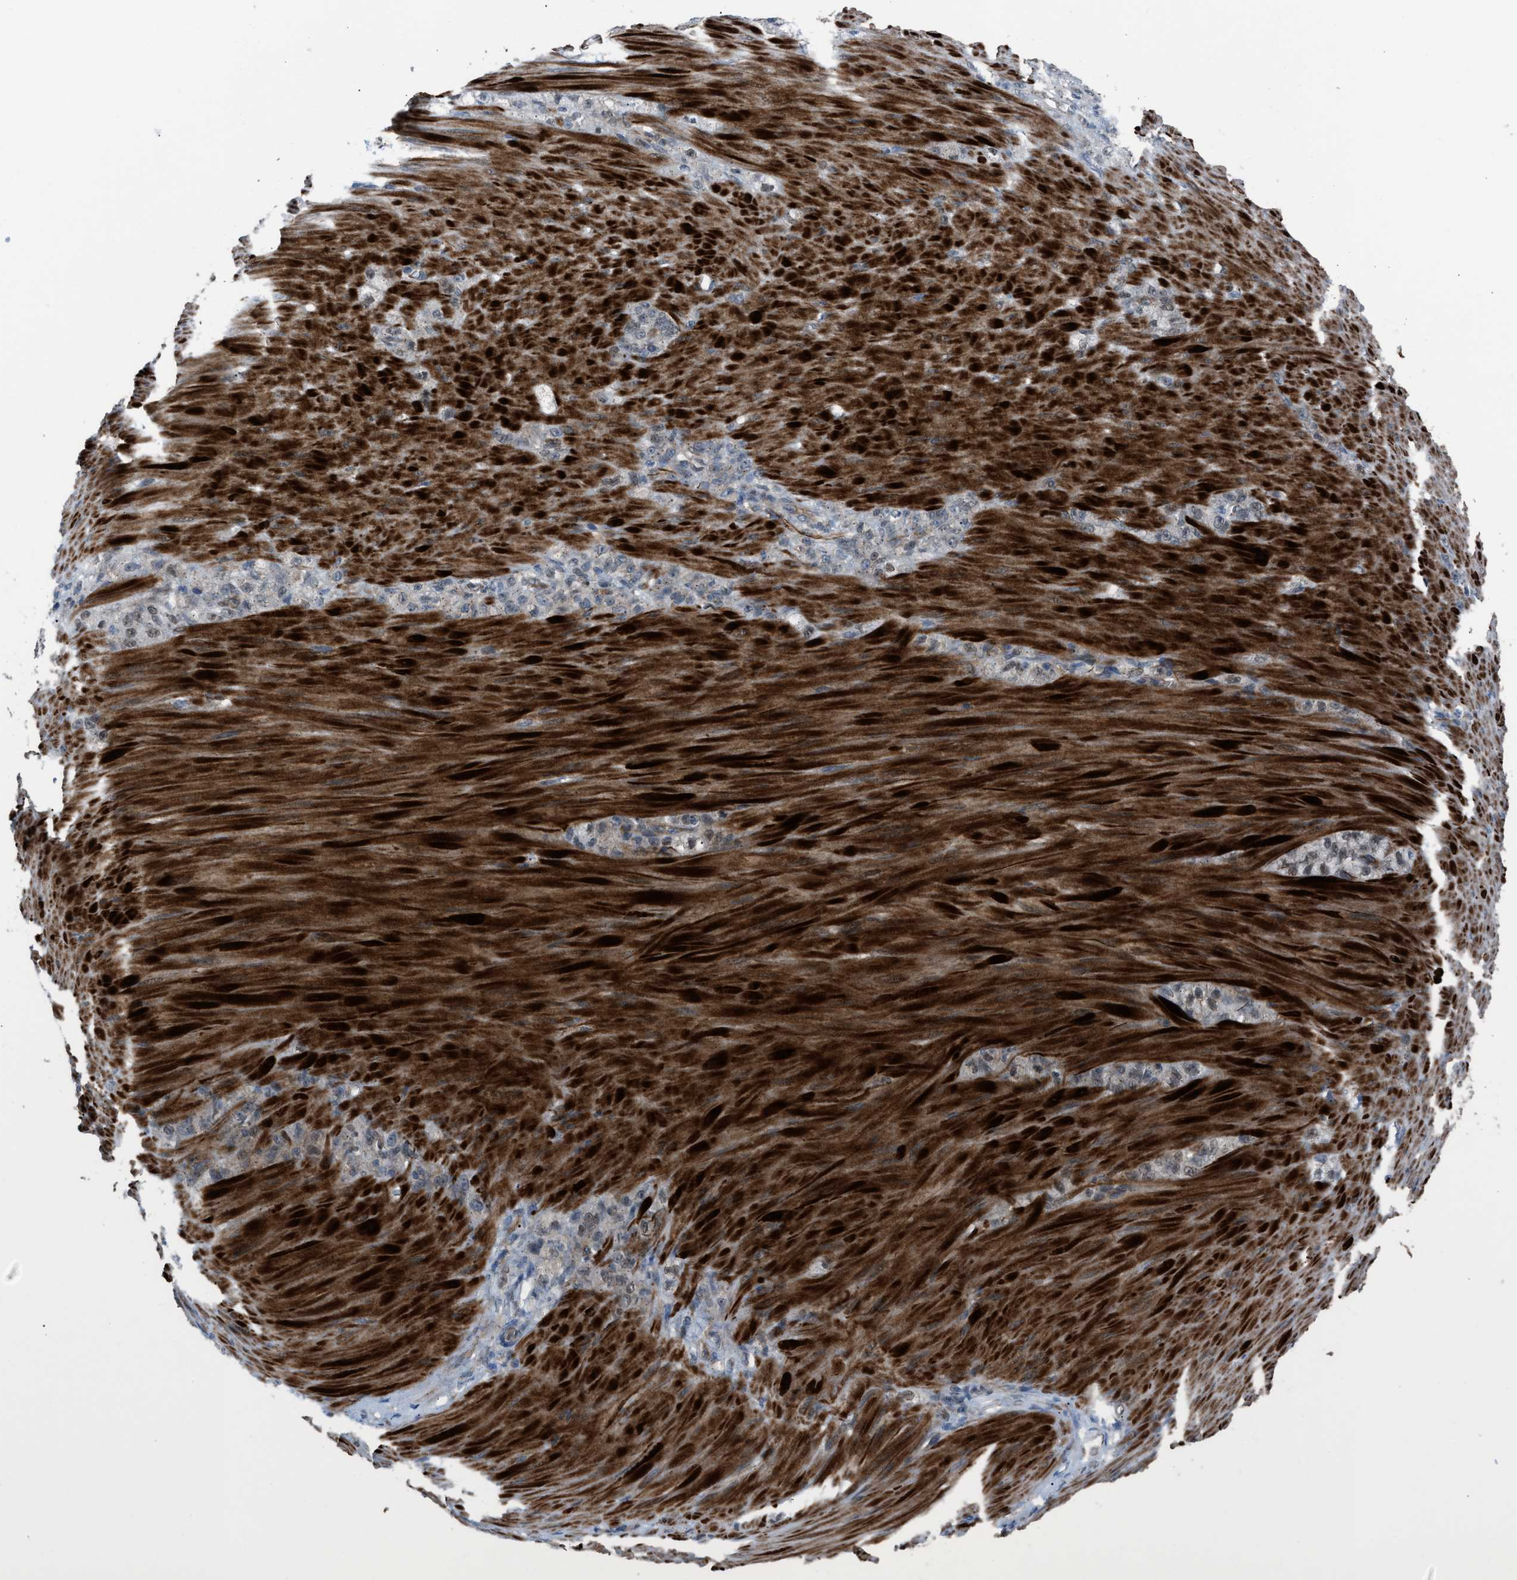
{"staining": {"intensity": "weak", "quantity": ">75%", "location": "cytoplasmic/membranous"}, "tissue": "stomach cancer", "cell_type": "Tumor cells", "image_type": "cancer", "snomed": [{"axis": "morphology", "description": "Normal tissue, NOS"}, {"axis": "morphology", "description": "Adenocarcinoma, NOS"}, {"axis": "topography", "description": "Stomach"}], "caption": "Adenocarcinoma (stomach) tissue exhibits weak cytoplasmic/membranous positivity in about >75% of tumor cells, visualized by immunohistochemistry.", "gene": "CRTC1", "patient": {"sex": "male", "age": 82}}